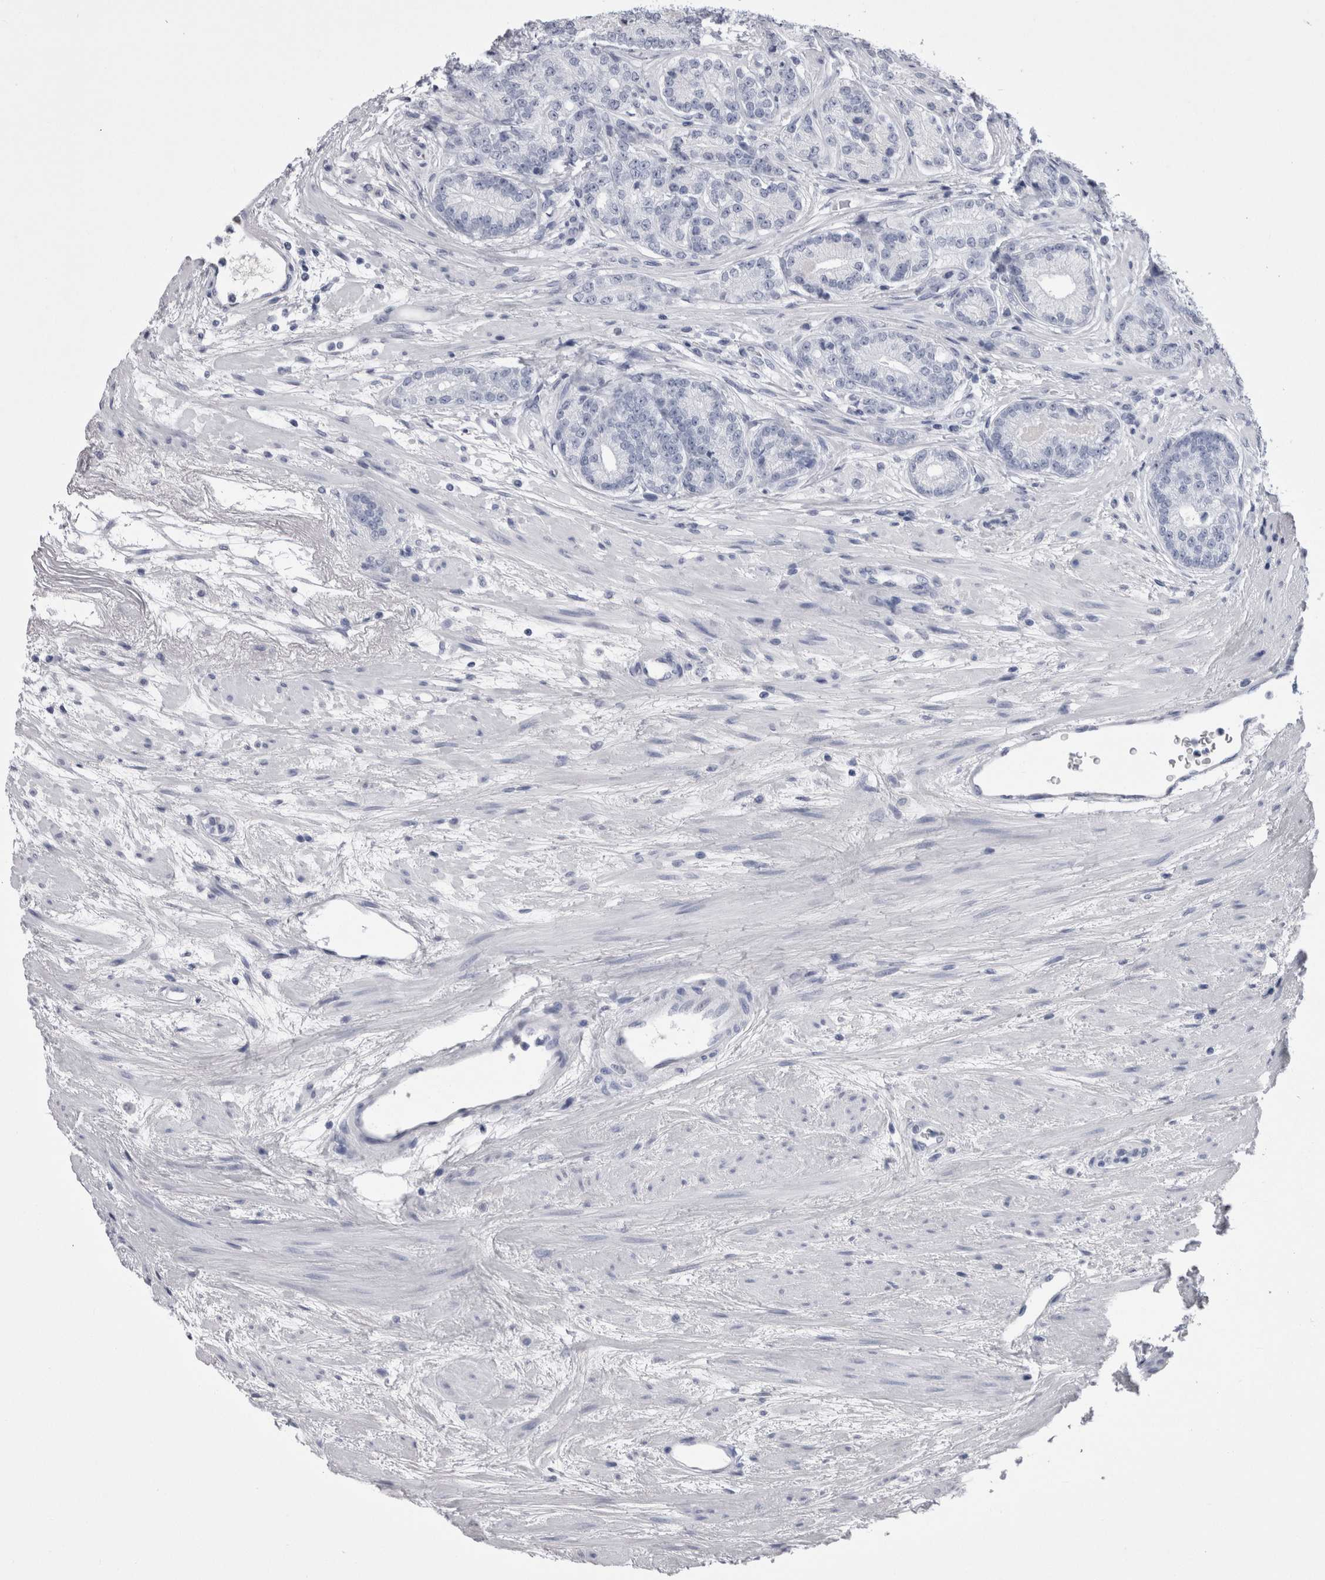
{"staining": {"intensity": "negative", "quantity": "none", "location": "none"}, "tissue": "prostate cancer", "cell_type": "Tumor cells", "image_type": "cancer", "snomed": [{"axis": "morphology", "description": "Adenocarcinoma, High grade"}, {"axis": "topography", "description": "Prostate"}], "caption": "High power microscopy micrograph of an IHC histopathology image of prostate cancer, revealing no significant expression in tumor cells.", "gene": "CDHR5", "patient": {"sex": "male", "age": 61}}